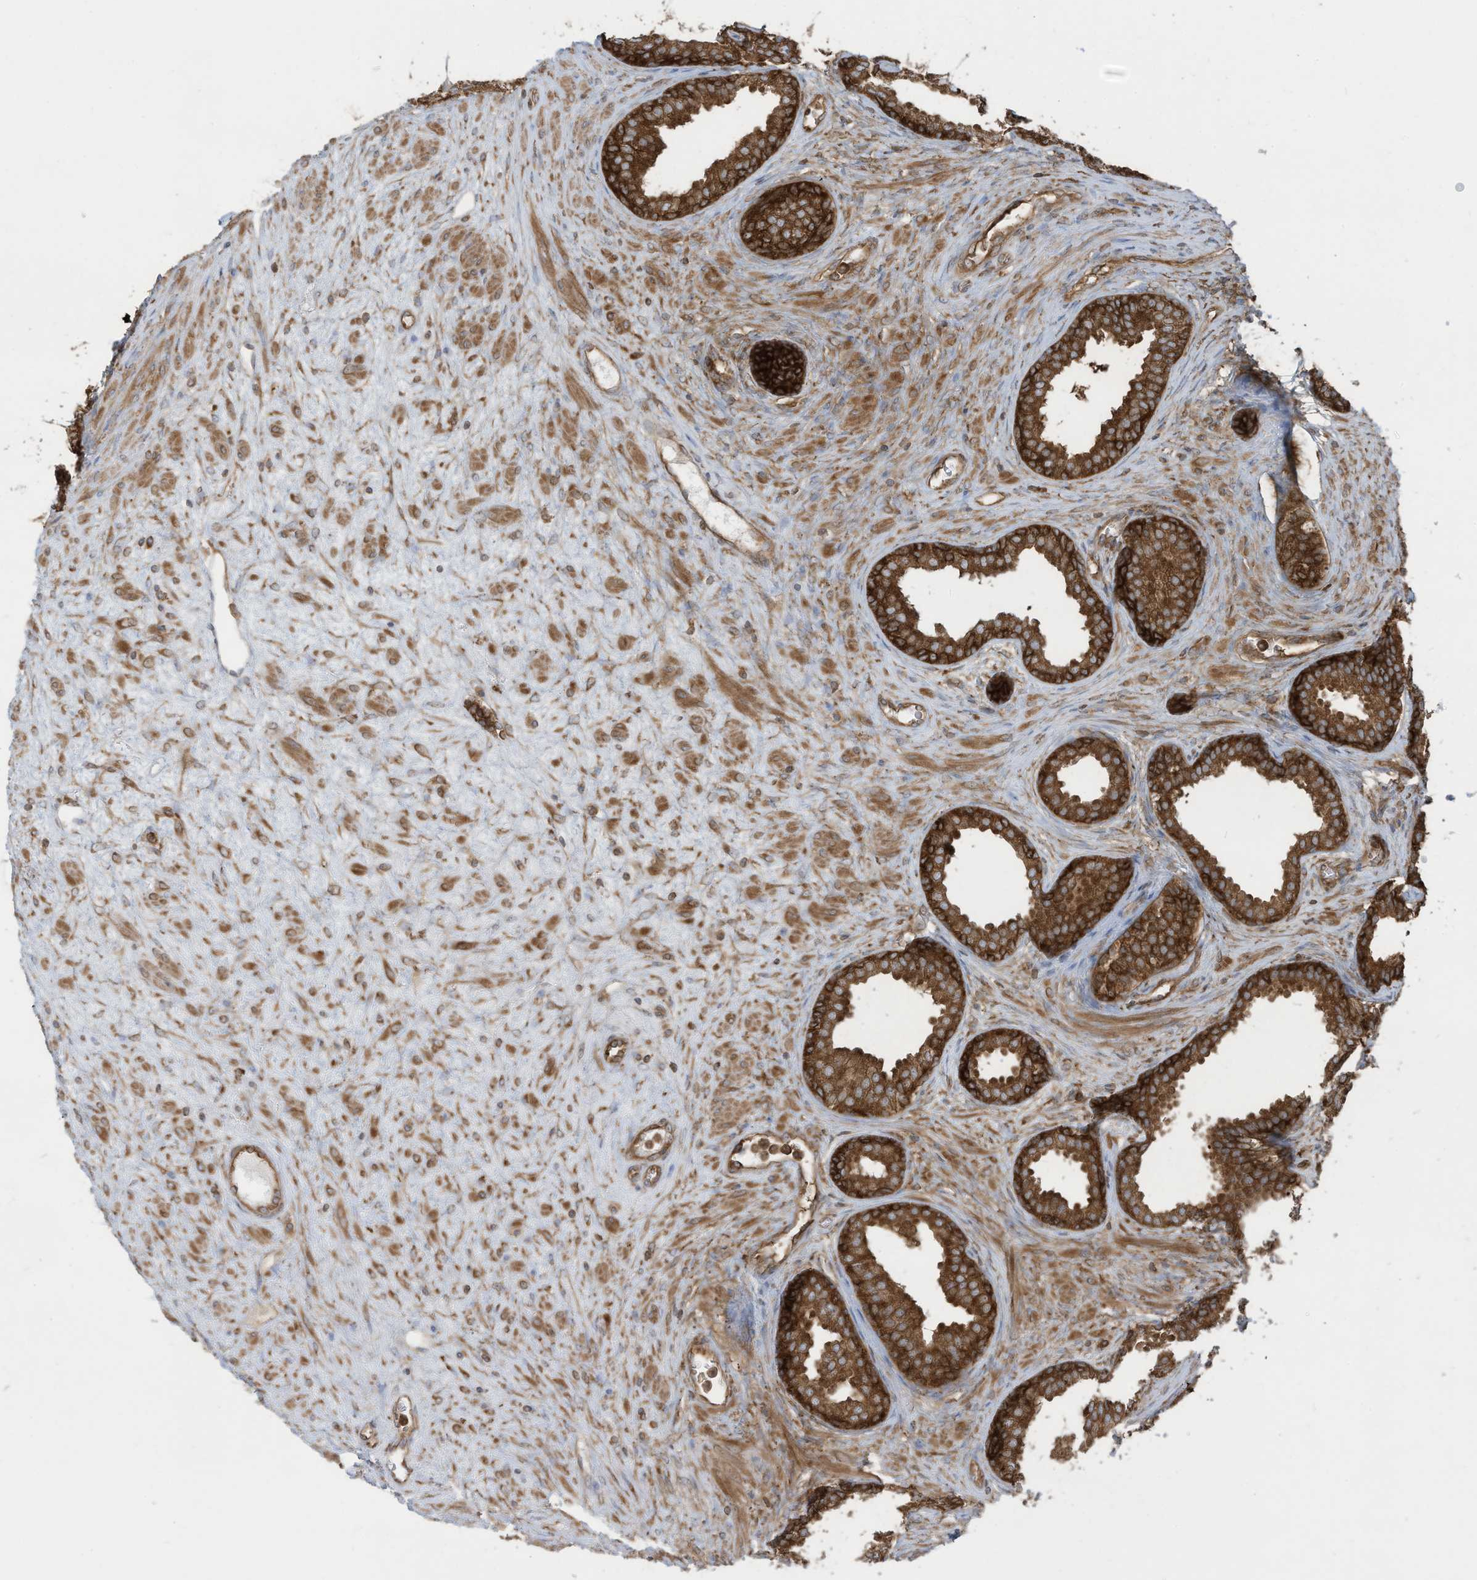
{"staining": {"intensity": "strong", "quantity": ">75%", "location": "cytoplasmic/membranous"}, "tissue": "prostate", "cell_type": "Glandular cells", "image_type": "normal", "snomed": [{"axis": "morphology", "description": "Normal tissue, NOS"}, {"axis": "topography", "description": "Prostate"}], "caption": "Protein analysis of normal prostate shows strong cytoplasmic/membranous positivity in approximately >75% of glandular cells. The staining was performed using DAB to visualize the protein expression in brown, while the nuclei were stained in blue with hematoxylin (Magnification: 20x).", "gene": "OLA1", "patient": {"sex": "male", "age": 76}}